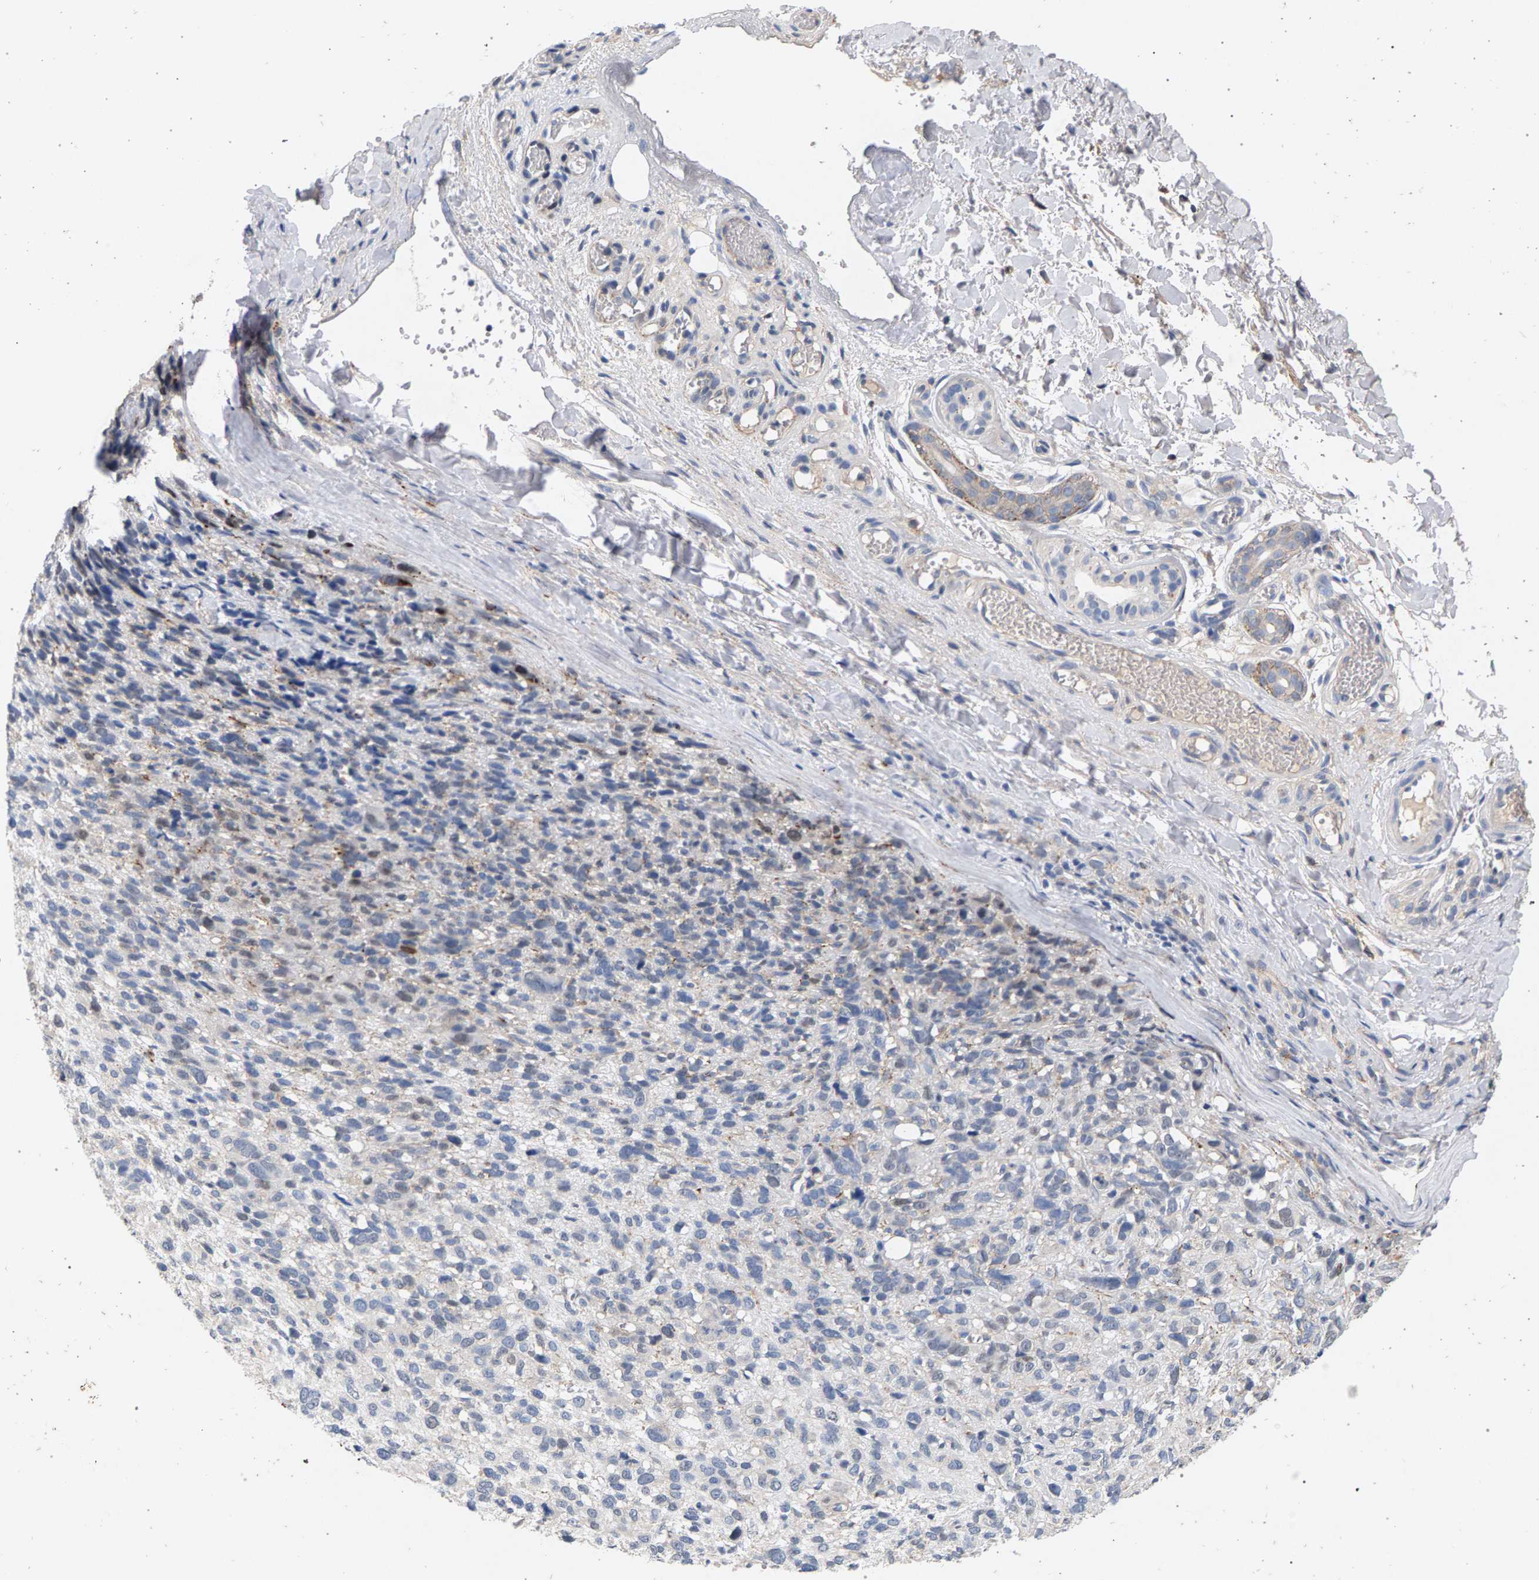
{"staining": {"intensity": "negative", "quantity": "none", "location": "none"}, "tissue": "melanoma", "cell_type": "Tumor cells", "image_type": "cancer", "snomed": [{"axis": "morphology", "description": "Malignant melanoma, NOS"}, {"axis": "topography", "description": "Skin"}], "caption": "This is a histopathology image of immunohistochemistry (IHC) staining of melanoma, which shows no expression in tumor cells.", "gene": "MAMDC2", "patient": {"sex": "female", "age": 55}}